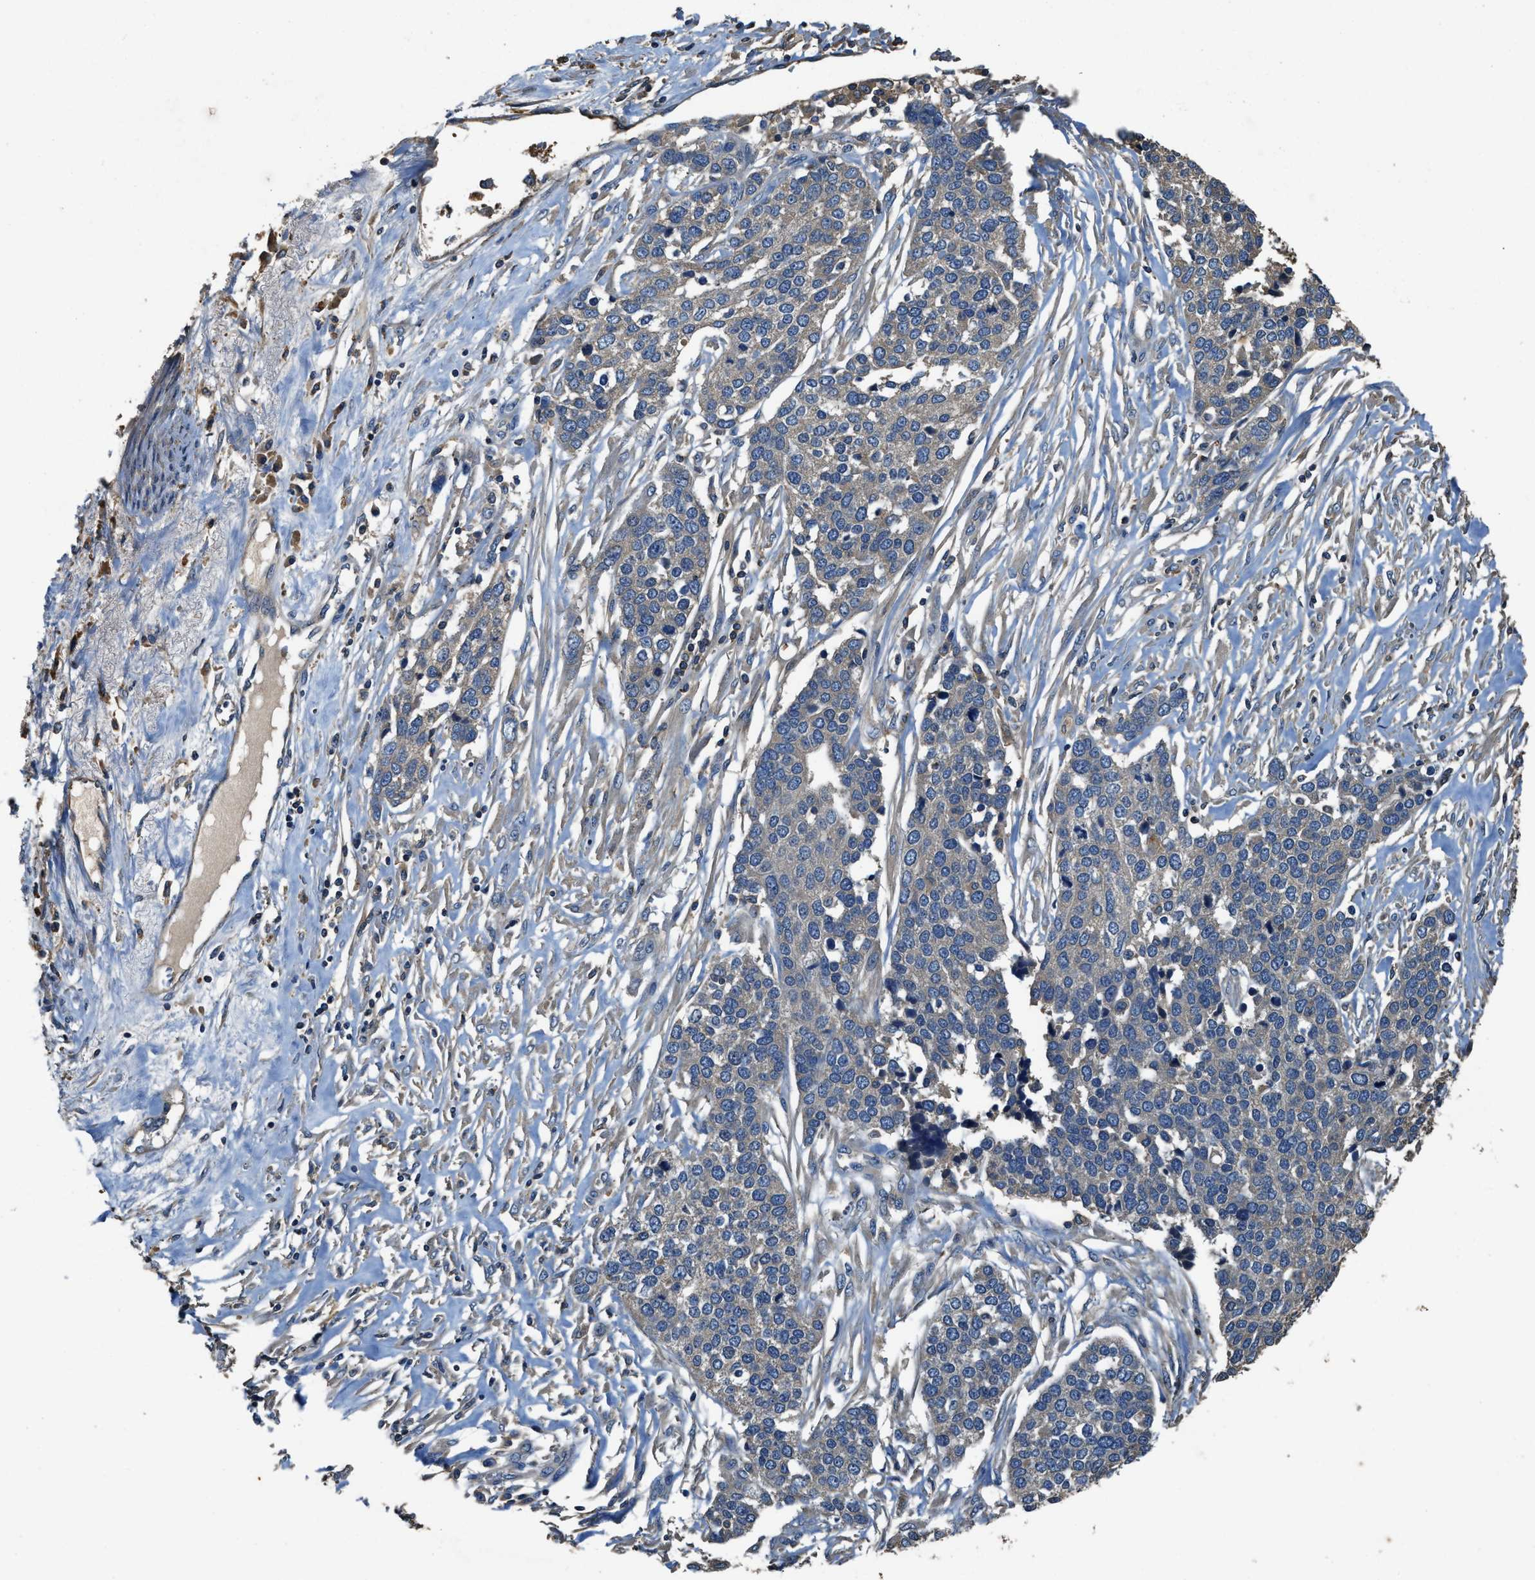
{"staining": {"intensity": "negative", "quantity": "none", "location": "none"}, "tissue": "ovarian cancer", "cell_type": "Tumor cells", "image_type": "cancer", "snomed": [{"axis": "morphology", "description": "Cystadenocarcinoma, serous, NOS"}, {"axis": "topography", "description": "Ovary"}], "caption": "An IHC image of serous cystadenocarcinoma (ovarian) is shown. There is no staining in tumor cells of serous cystadenocarcinoma (ovarian).", "gene": "BLOC1S1", "patient": {"sex": "female", "age": 44}}